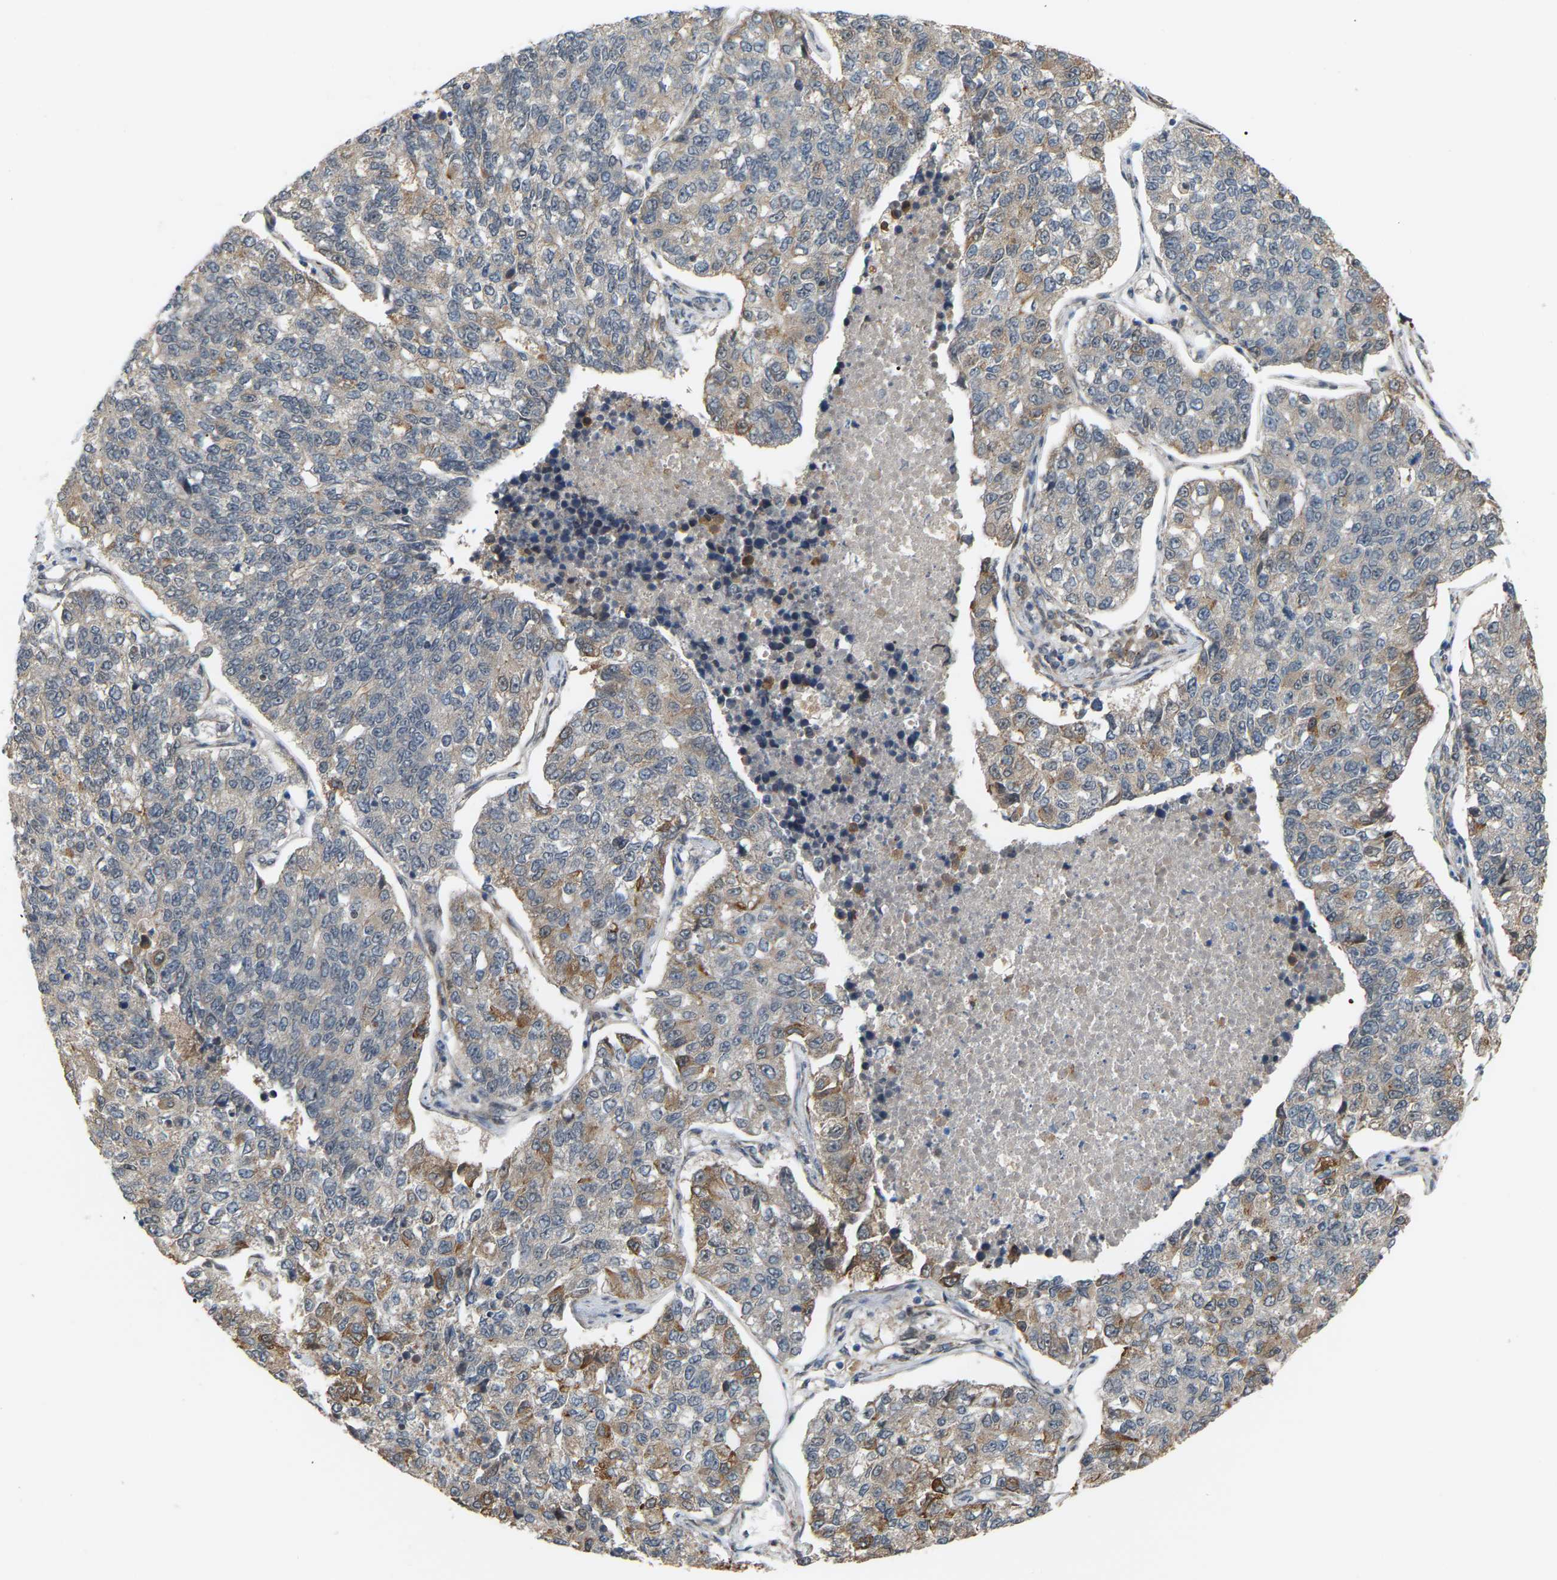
{"staining": {"intensity": "moderate", "quantity": "<25%", "location": "cytoplasmic/membranous"}, "tissue": "lung cancer", "cell_type": "Tumor cells", "image_type": "cancer", "snomed": [{"axis": "morphology", "description": "Adenocarcinoma, NOS"}, {"axis": "topography", "description": "Lung"}], "caption": "Immunohistochemical staining of human lung adenocarcinoma shows moderate cytoplasmic/membranous protein expression in approximately <25% of tumor cells. (DAB = brown stain, brightfield microscopy at high magnification).", "gene": "CROT", "patient": {"sex": "male", "age": 49}}